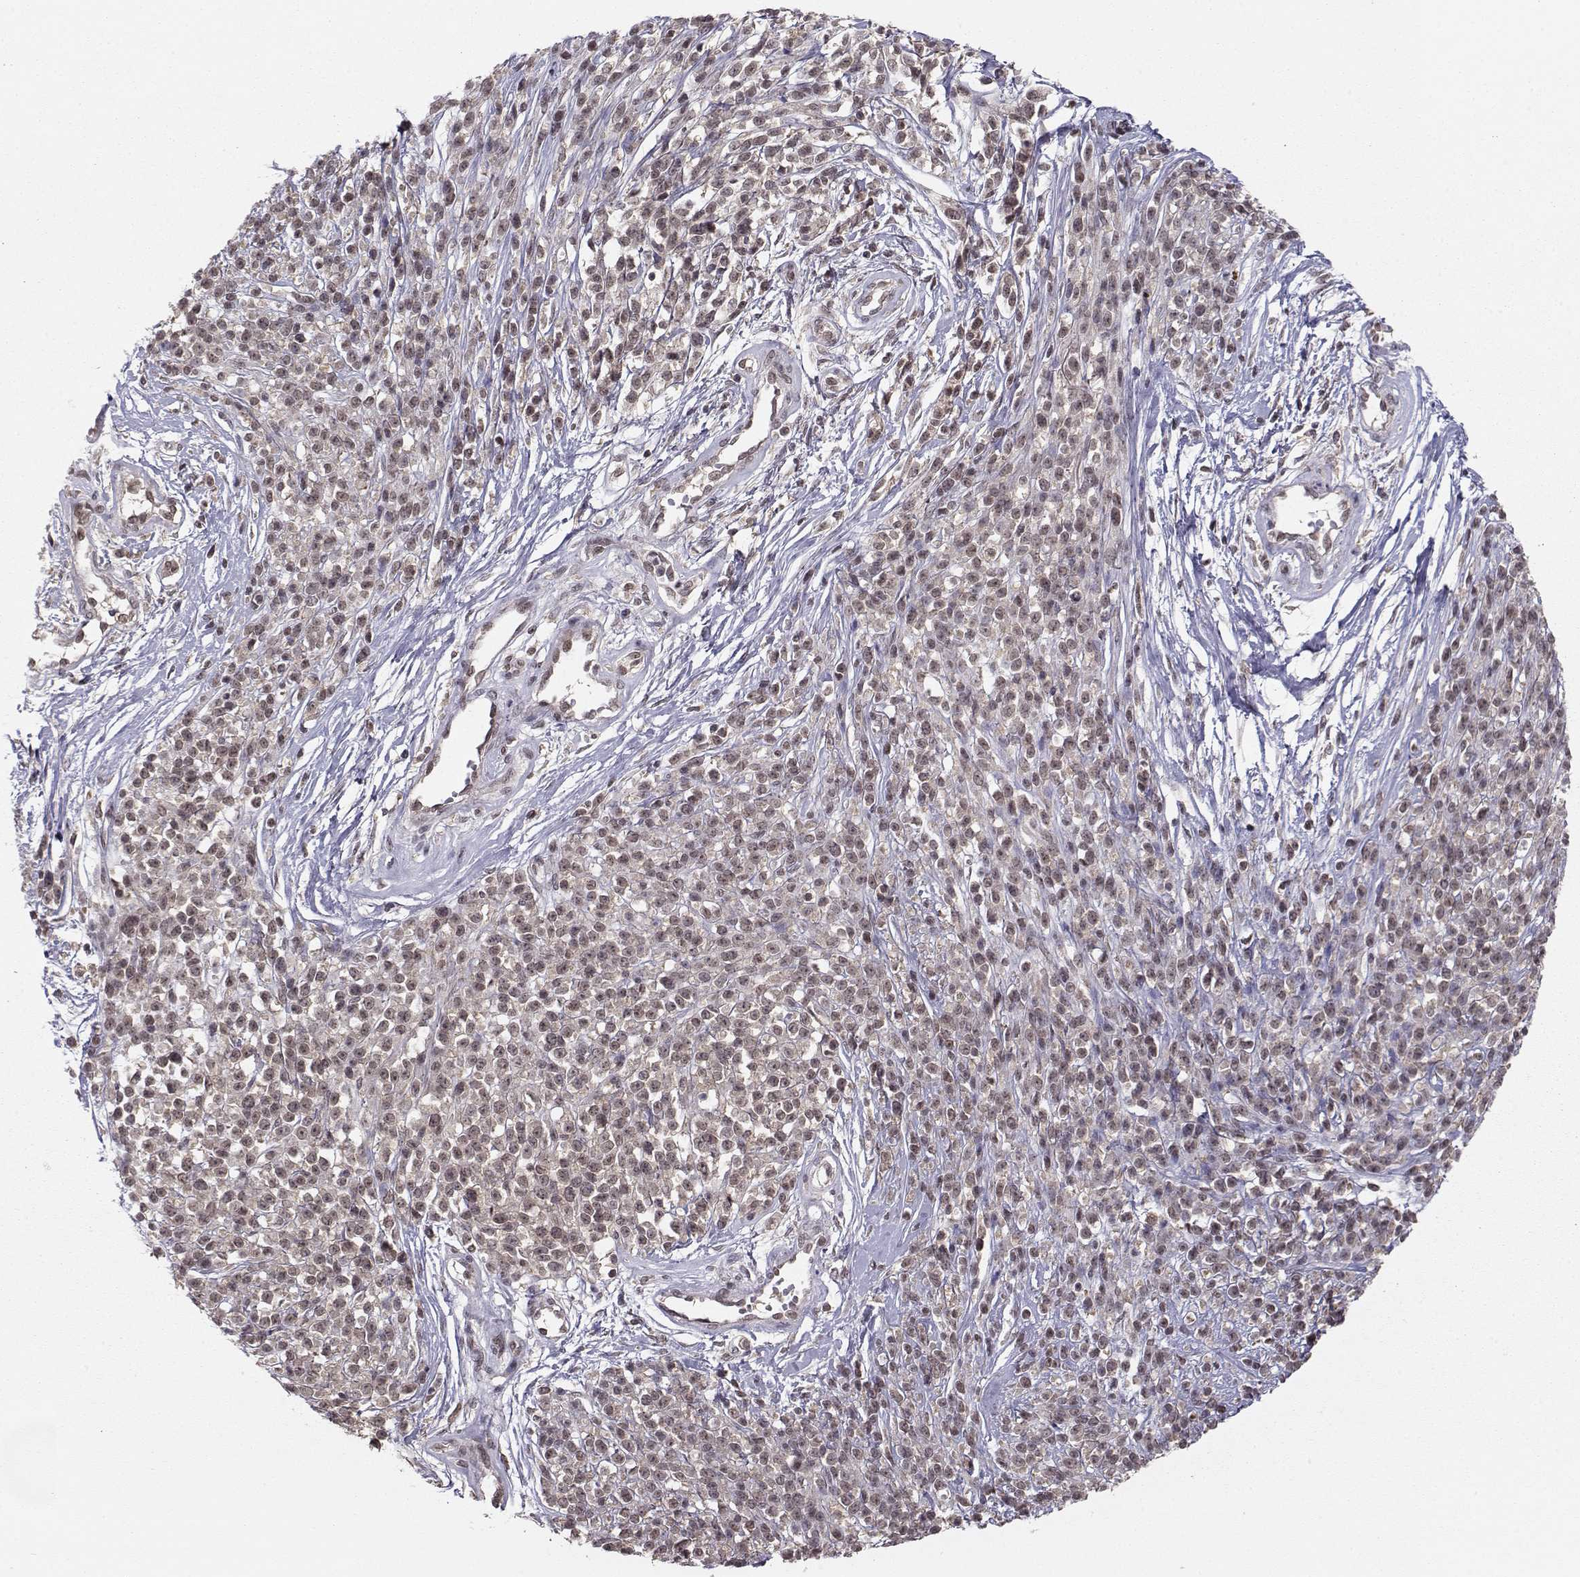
{"staining": {"intensity": "negative", "quantity": "none", "location": "none"}, "tissue": "melanoma", "cell_type": "Tumor cells", "image_type": "cancer", "snomed": [{"axis": "morphology", "description": "Malignant melanoma, NOS"}, {"axis": "topography", "description": "Skin"}, {"axis": "topography", "description": "Skin of trunk"}], "caption": "An image of human malignant melanoma is negative for staining in tumor cells. The staining was performed using DAB to visualize the protein expression in brown, while the nuclei were stained in blue with hematoxylin (Magnification: 20x).", "gene": "KIF13B", "patient": {"sex": "male", "age": 74}}